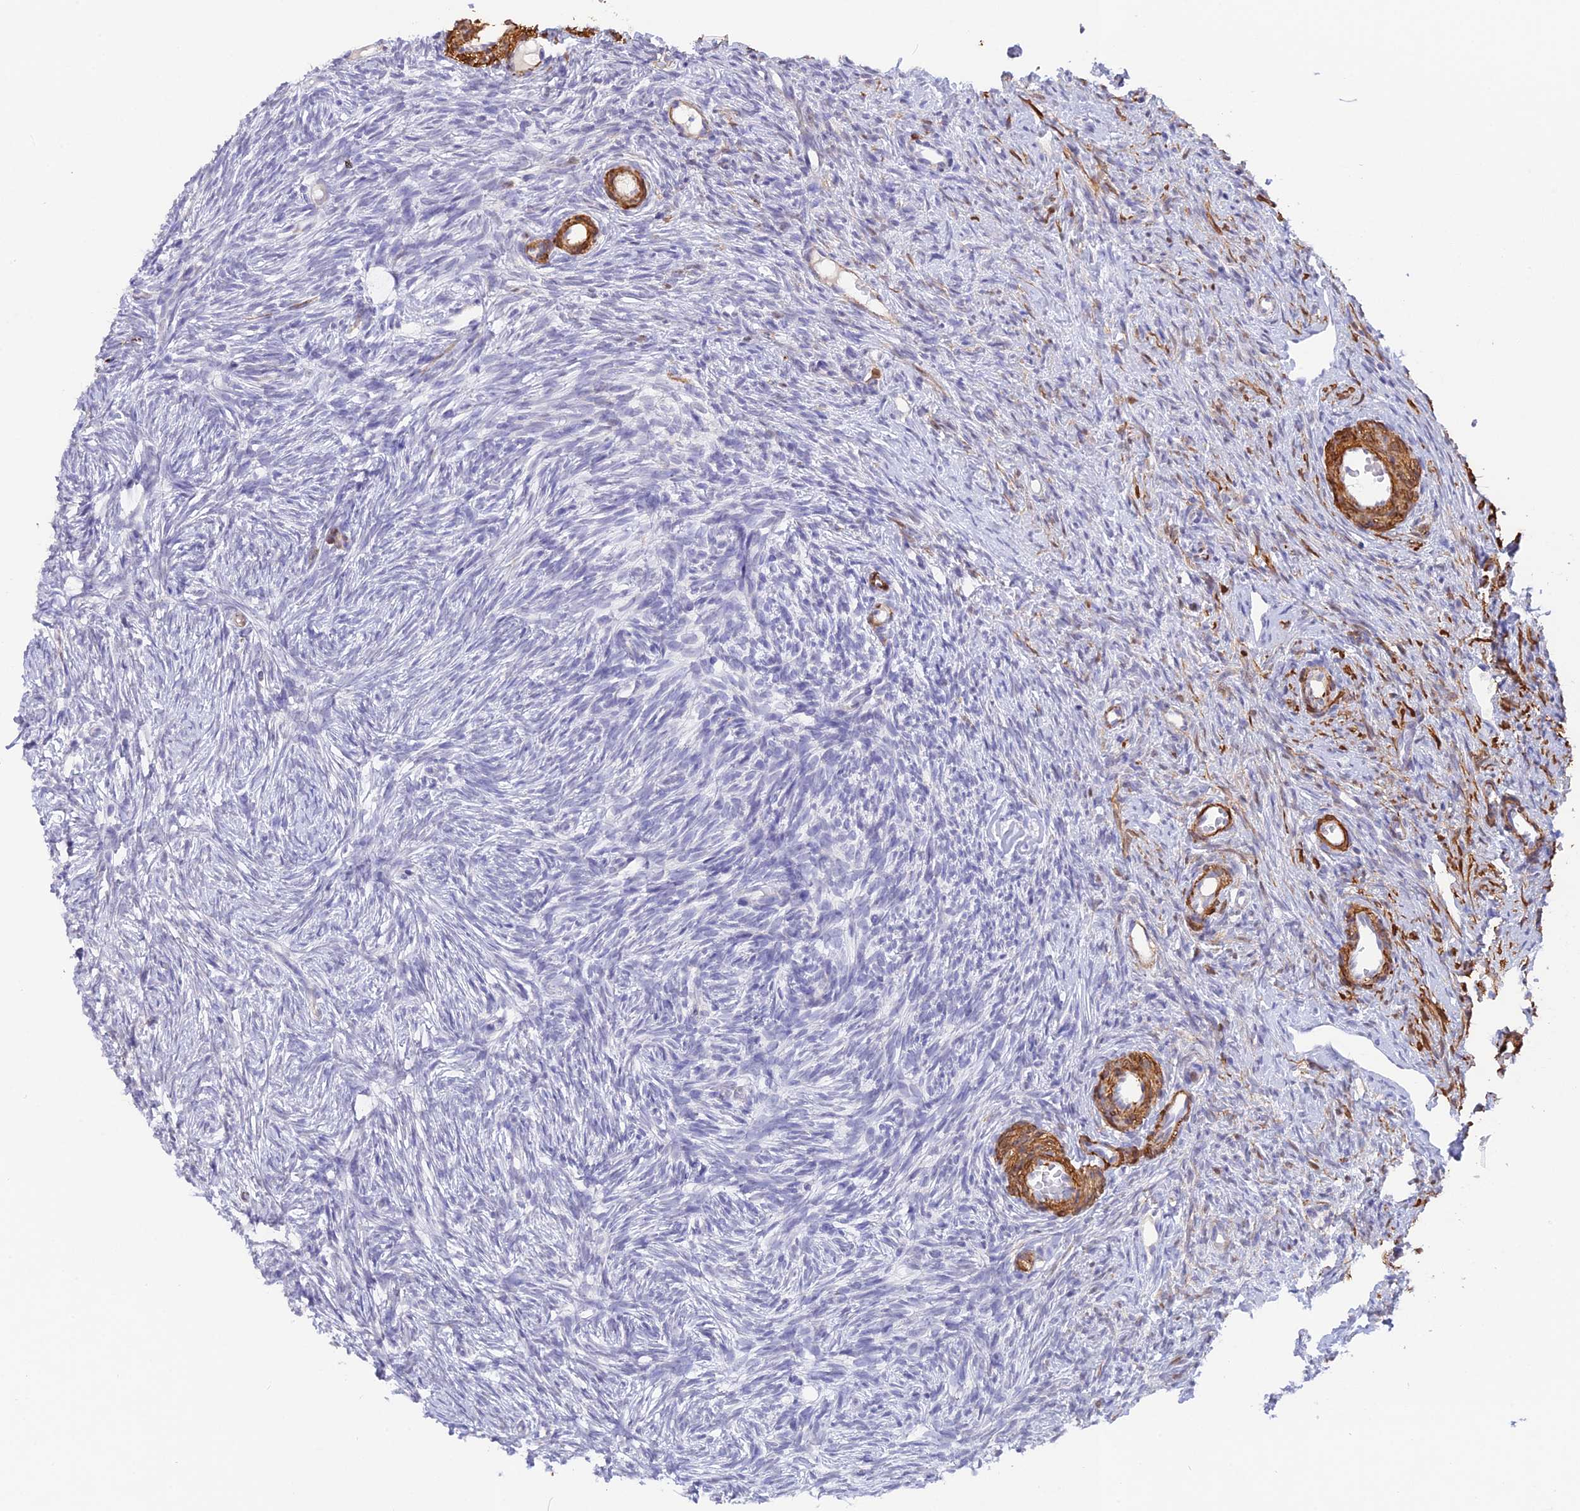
{"staining": {"intensity": "negative", "quantity": "none", "location": "none"}, "tissue": "ovary", "cell_type": "Follicle cells", "image_type": "normal", "snomed": [{"axis": "morphology", "description": "Normal tissue, NOS"}, {"axis": "topography", "description": "Ovary"}], "caption": "A photomicrograph of ovary stained for a protein demonstrates no brown staining in follicle cells. Brightfield microscopy of IHC stained with DAB (3,3'-diaminobenzidine) (brown) and hematoxylin (blue), captured at high magnification.", "gene": "CCDC154", "patient": {"sex": "female", "age": 51}}